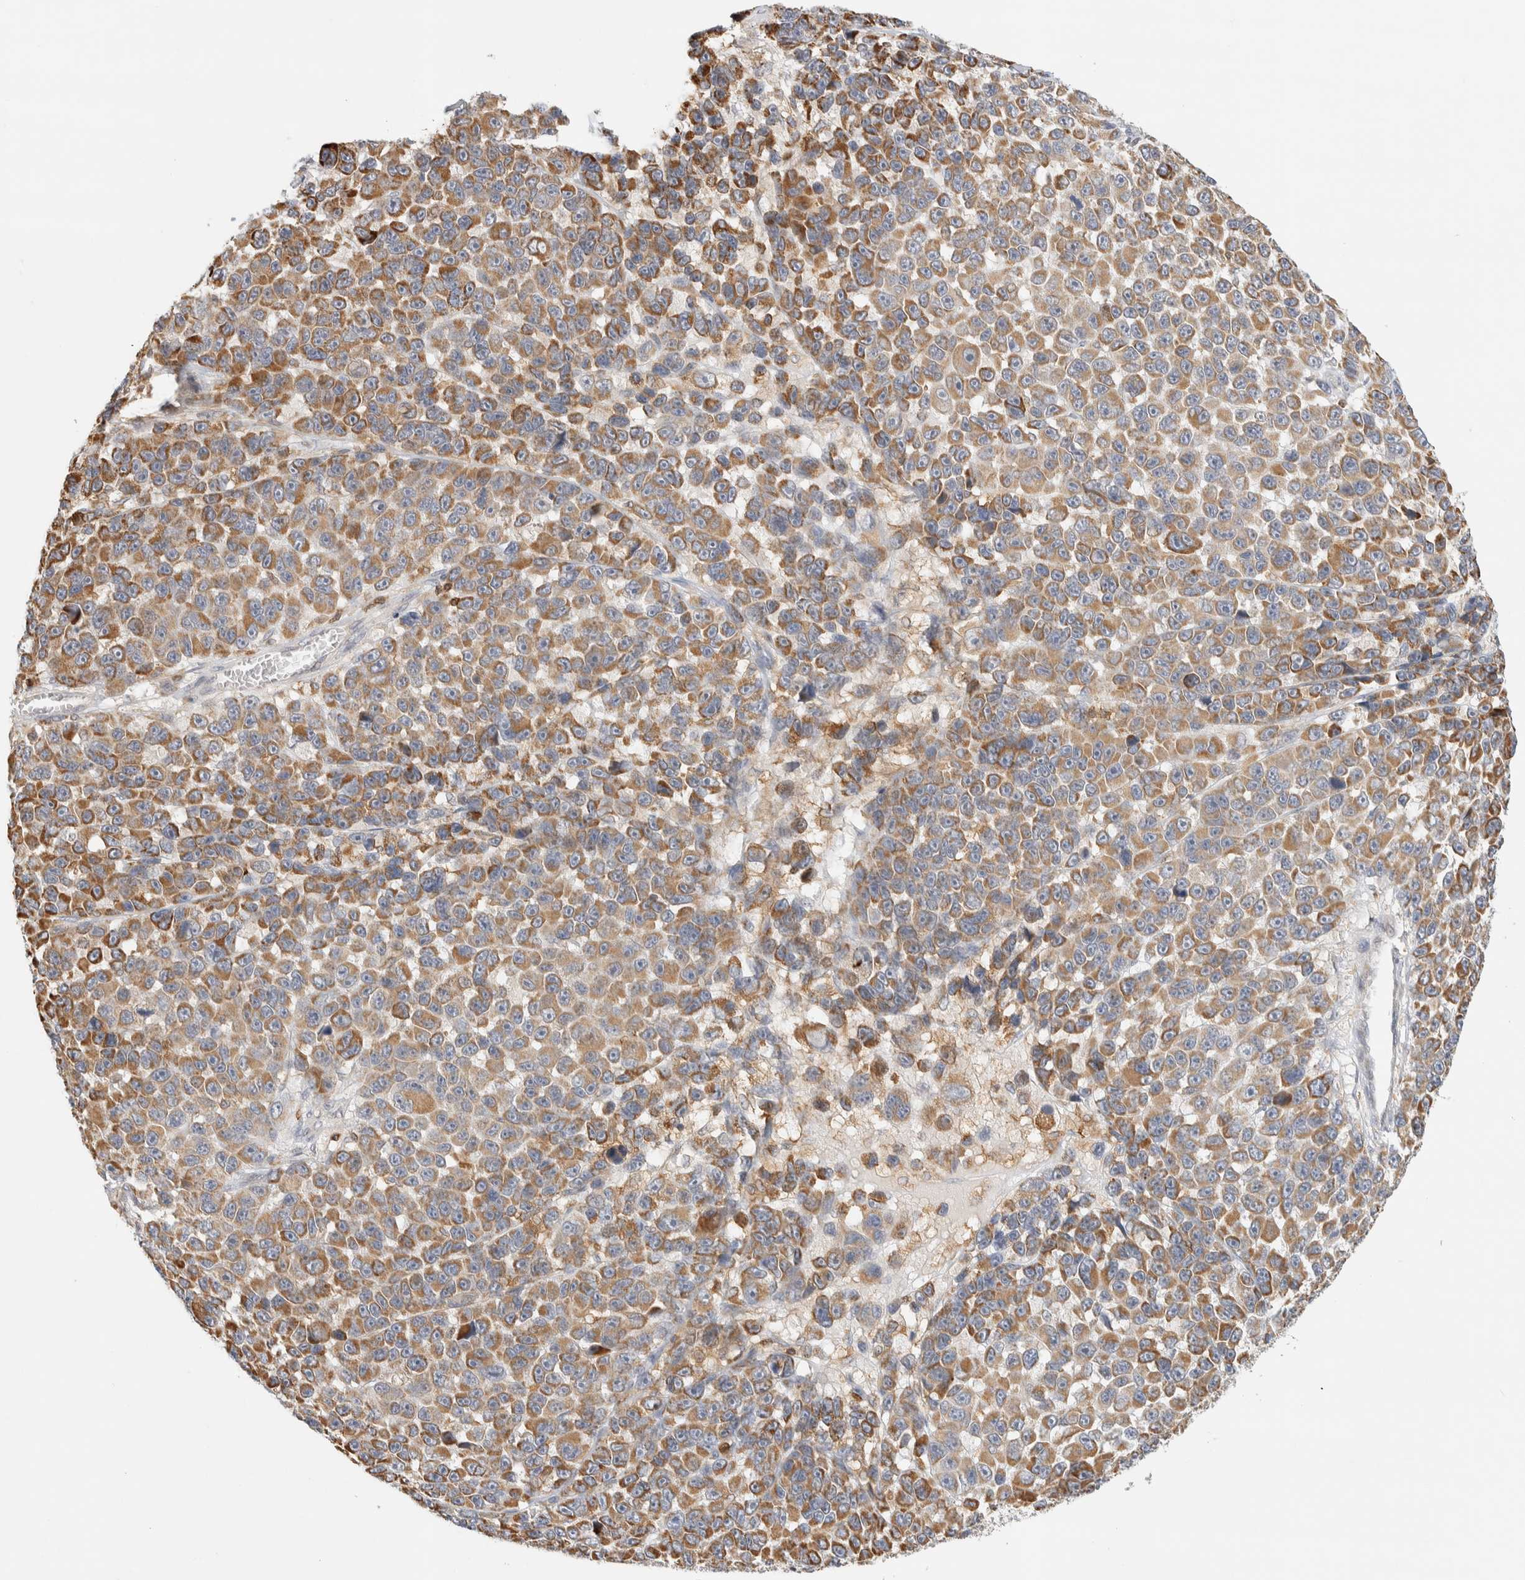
{"staining": {"intensity": "moderate", "quantity": ">75%", "location": "cytoplasmic/membranous"}, "tissue": "melanoma", "cell_type": "Tumor cells", "image_type": "cancer", "snomed": [{"axis": "morphology", "description": "Malignant melanoma, NOS"}, {"axis": "topography", "description": "Skin"}], "caption": "A photomicrograph of melanoma stained for a protein shows moderate cytoplasmic/membranous brown staining in tumor cells.", "gene": "RUNDC1", "patient": {"sex": "male", "age": 53}}